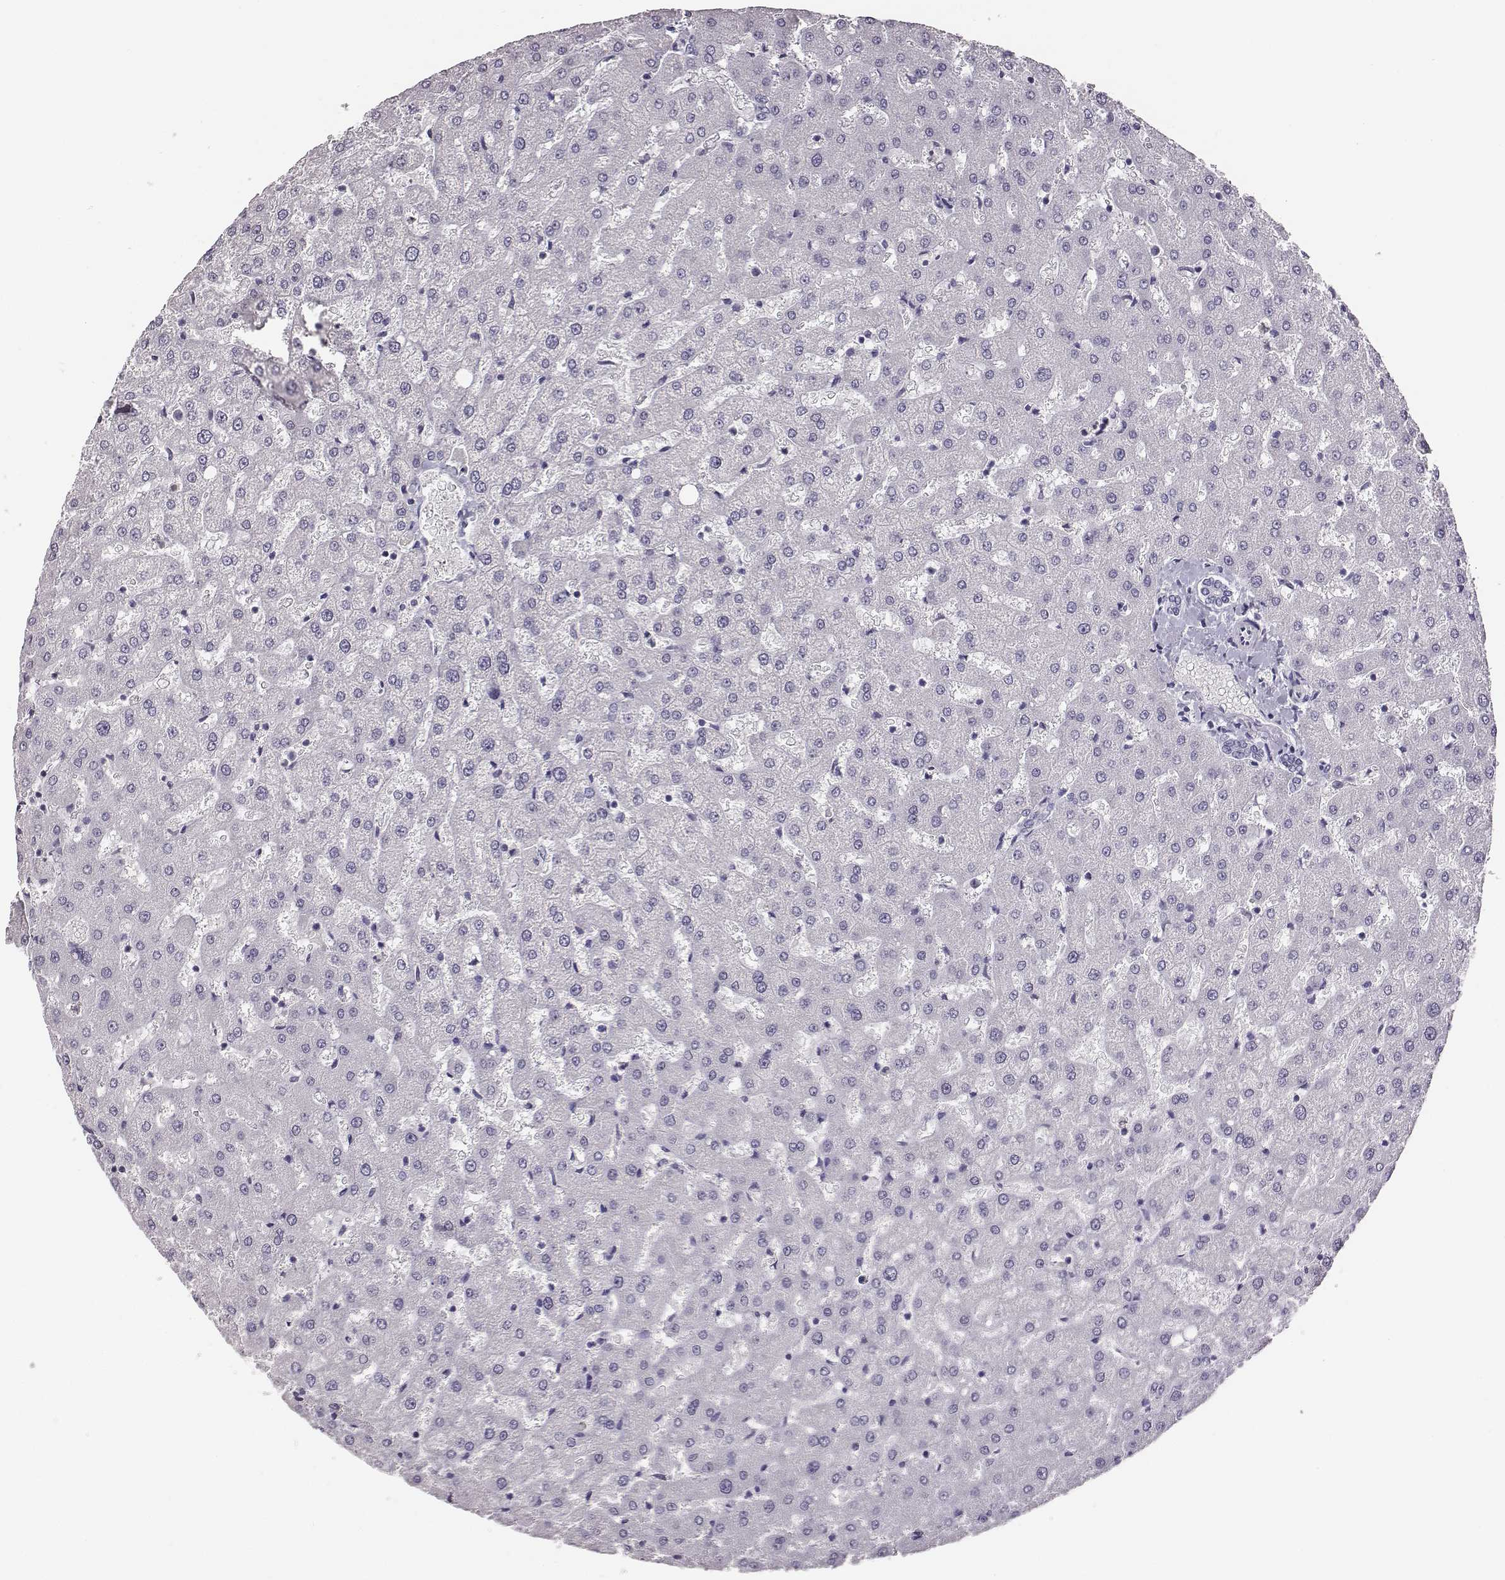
{"staining": {"intensity": "negative", "quantity": "none", "location": "none"}, "tissue": "liver", "cell_type": "Cholangiocytes", "image_type": "normal", "snomed": [{"axis": "morphology", "description": "Normal tissue, NOS"}, {"axis": "topography", "description": "Liver"}], "caption": "IHC of benign liver displays no staining in cholangiocytes. (DAB (3,3'-diaminobenzidine) immunohistochemistry with hematoxylin counter stain).", "gene": "ENSG00000290147", "patient": {"sex": "female", "age": 50}}